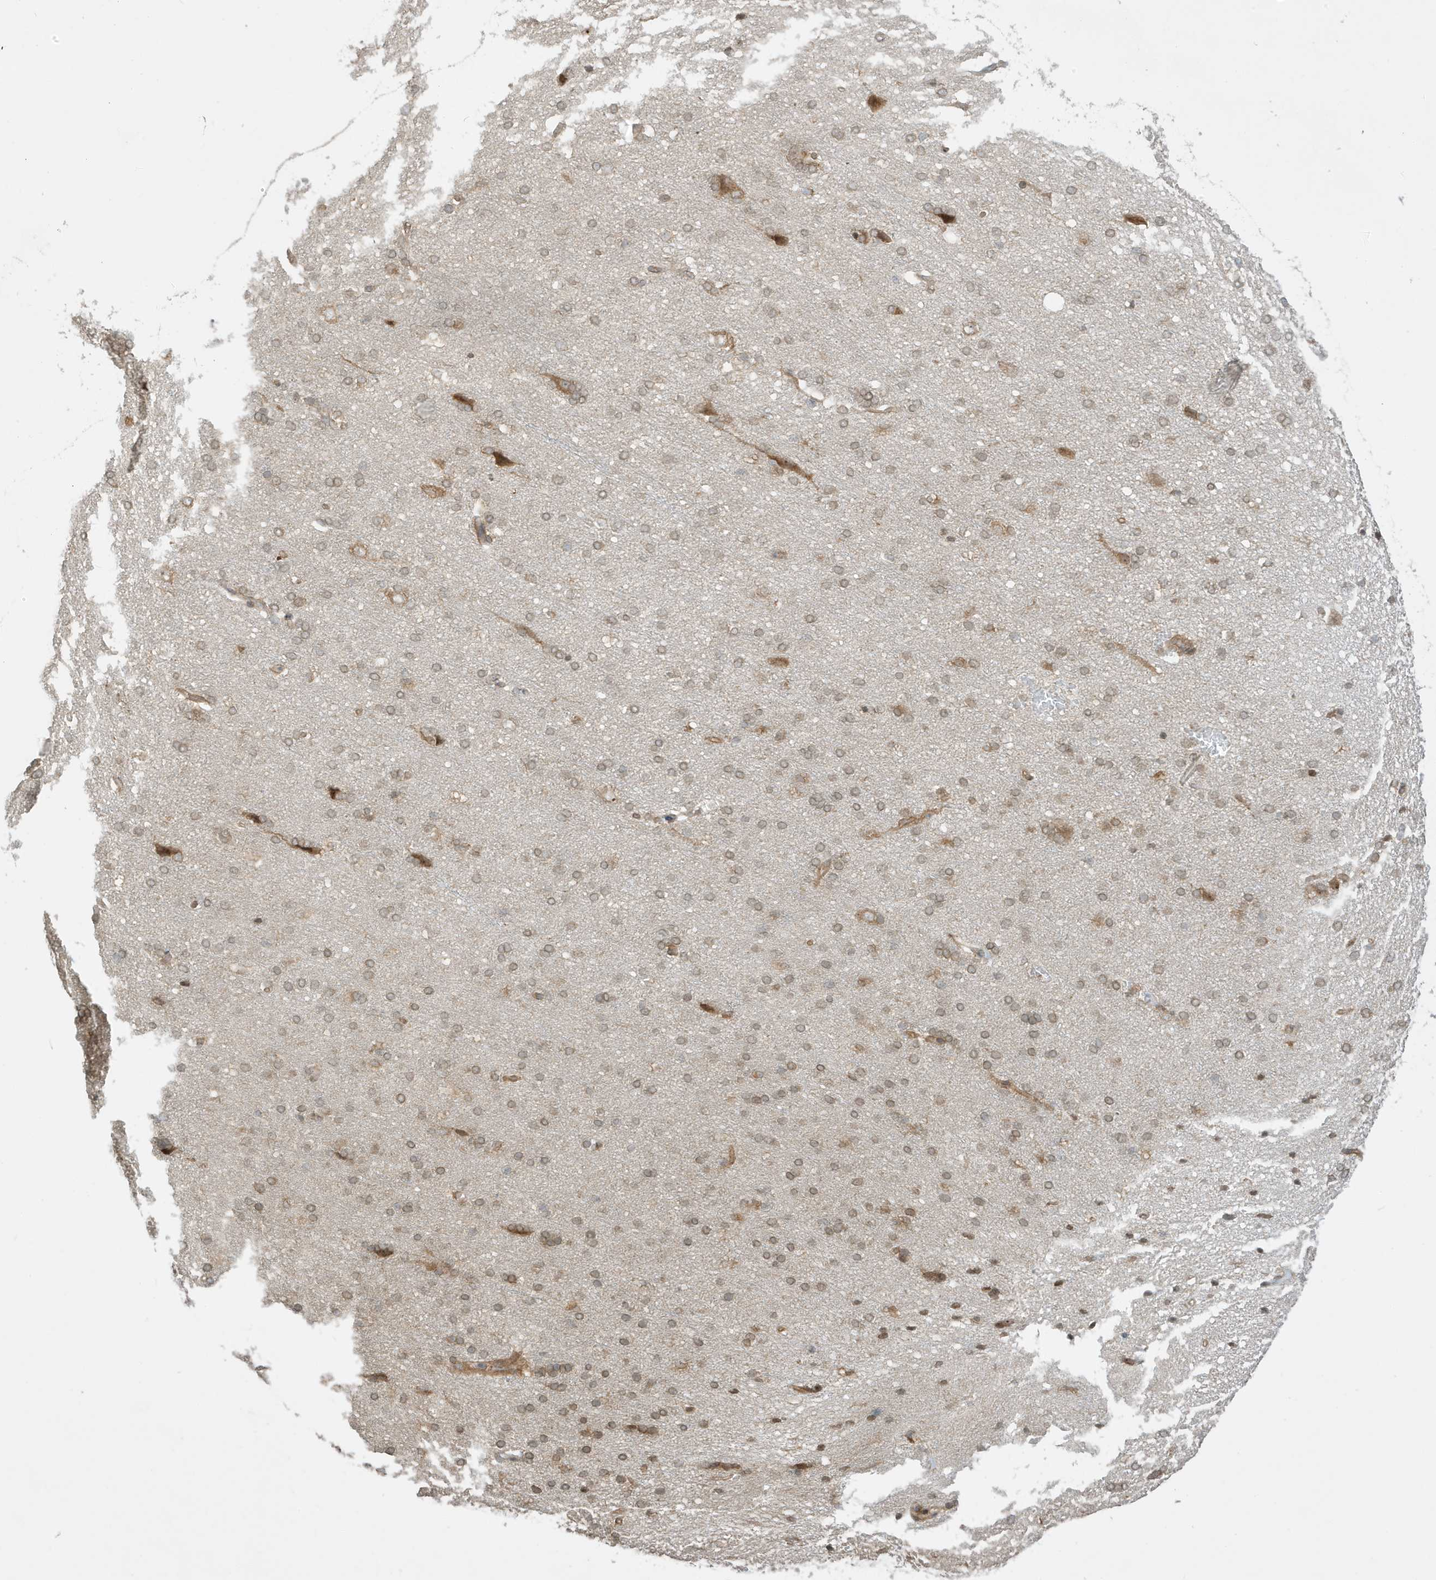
{"staining": {"intensity": "weak", "quantity": ">75%", "location": "cytoplasmic/membranous"}, "tissue": "cerebral cortex", "cell_type": "Endothelial cells", "image_type": "normal", "snomed": [{"axis": "morphology", "description": "Normal tissue, NOS"}, {"axis": "topography", "description": "Cerebral cortex"}], "caption": "About >75% of endothelial cells in unremarkable cerebral cortex display weak cytoplasmic/membranous protein expression as visualized by brown immunohistochemical staining.", "gene": "SCARF2", "patient": {"sex": "male", "age": 62}}